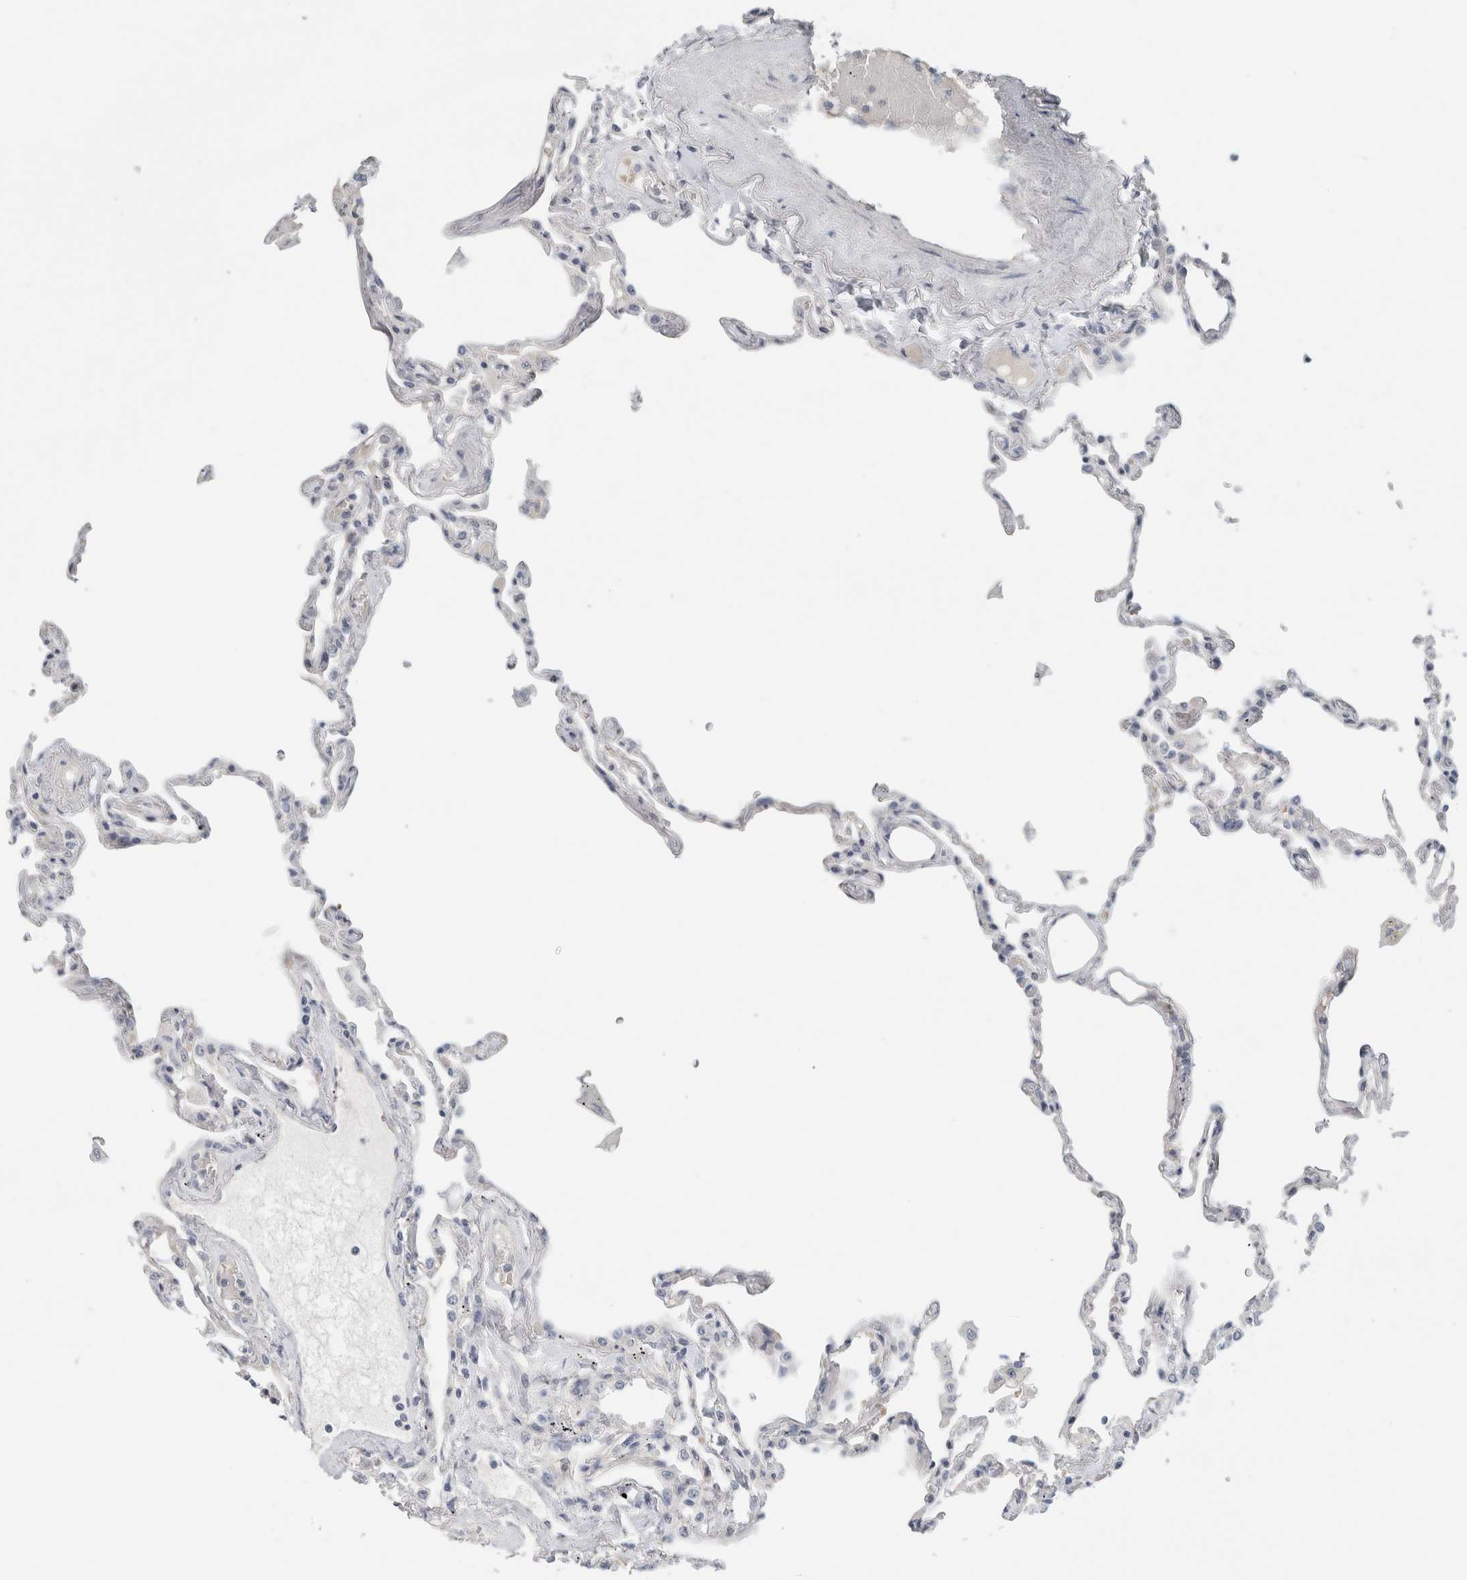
{"staining": {"intensity": "negative", "quantity": "none", "location": "none"}, "tissue": "lung", "cell_type": "Alveolar cells", "image_type": "normal", "snomed": [{"axis": "morphology", "description": "Normal tissue, NOS"}, {"axis": "topography", "description": "Lung"}], "caption": "Photomicrograph shows no protein staining in alveolar cells of normal lung. (Stains: DAB immunohistochemistry (IHC) with hematoxylin counter stain, Microscopy: brightfield microscopy at high magnification).", "gene": "FMR1NB", "patient": {"sex": "female", "age": 67}}